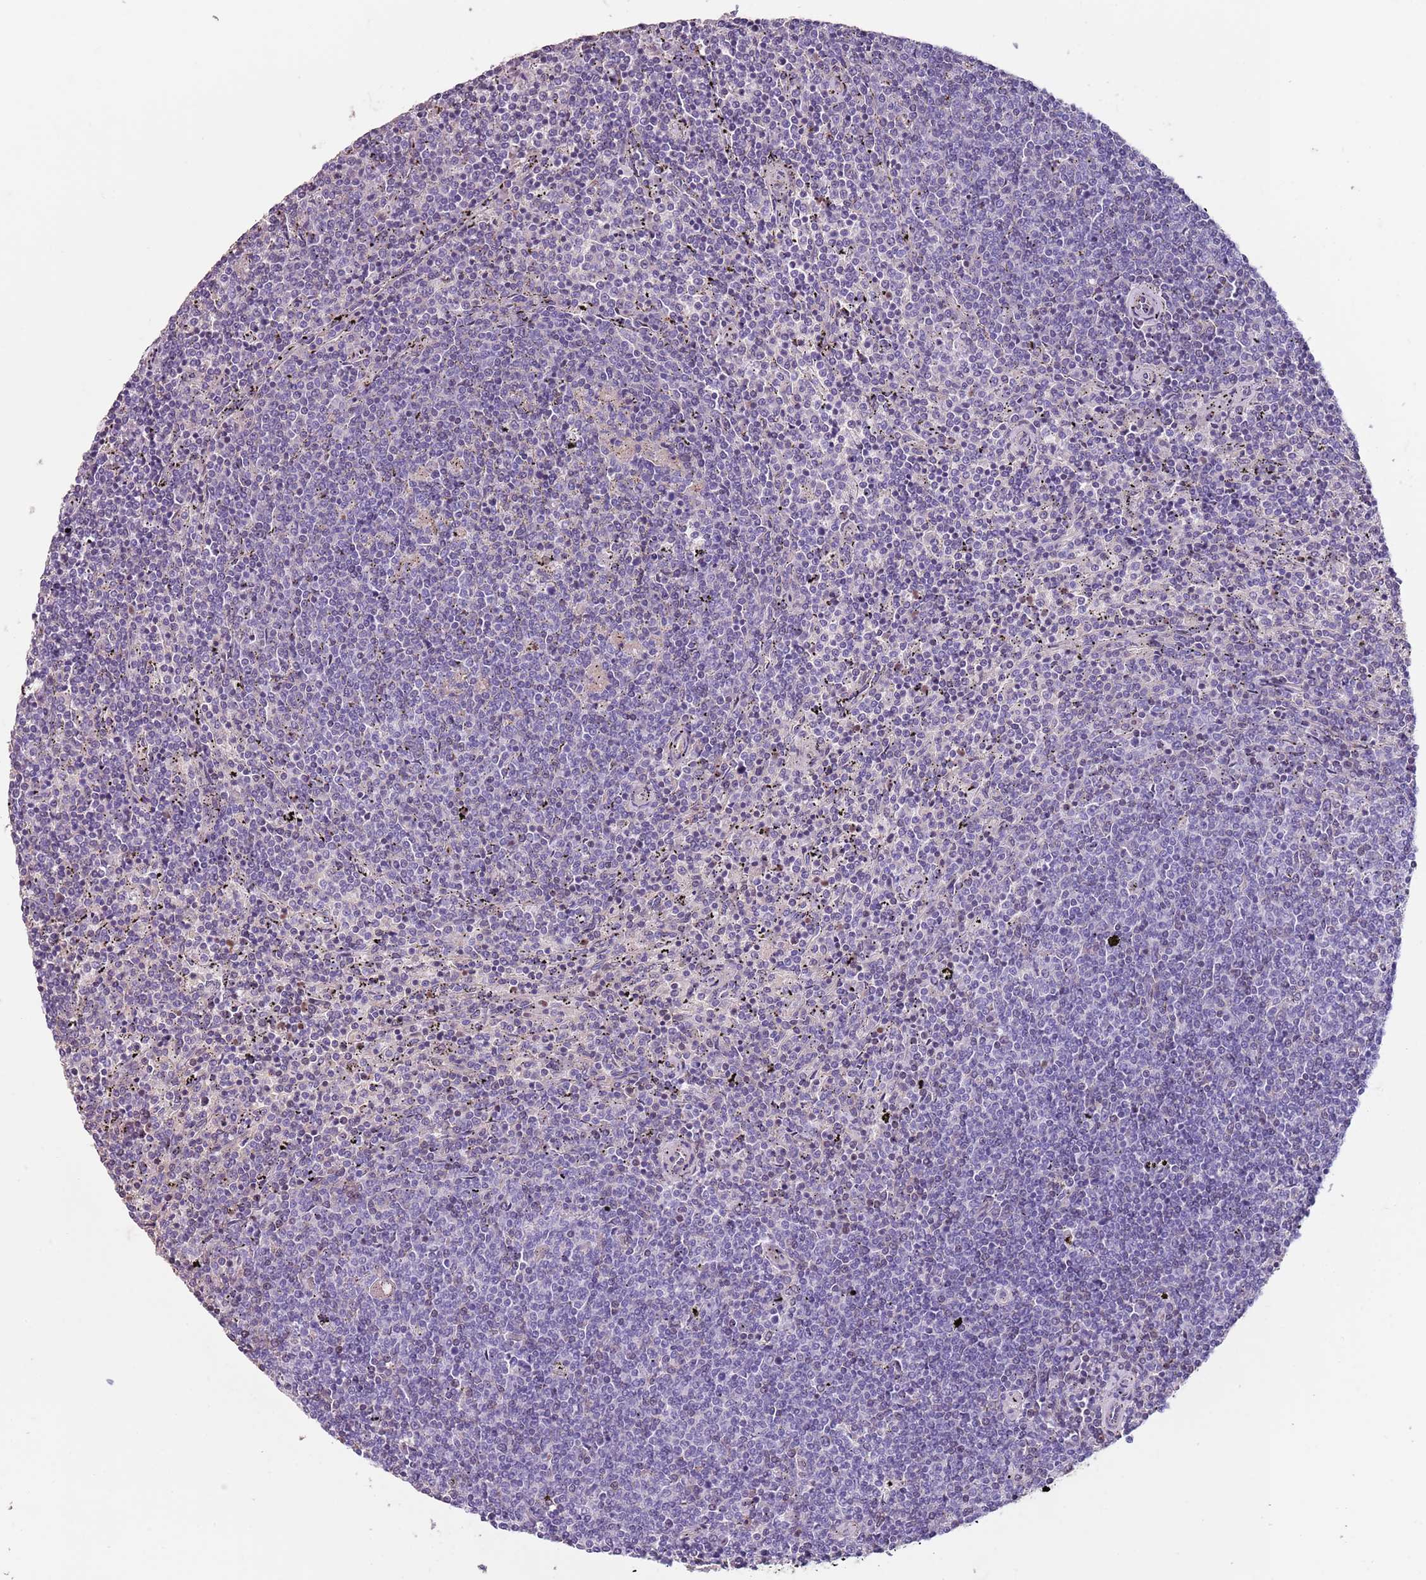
{"staining": {"intensity": "negative", "quantity": "none", "location": "none"}, "tissue": "lymphoma", "cell_type": "Tumor cells", "image_type": "cancer", "snomed": [{"axis": "morphology", "description": "Malignant lymphoma, non-Hodgkin's type, Low grade"}, {"axis": "topography", "description": "Spleen"}], "caption": "Human malignant lymphoma, non-Hodgkin's type (low-grade) stained for a protein using IHC shows no expression in tumor cells.", "gene": "SPESP1", "patient": {"sex": "female", "age": 50}}